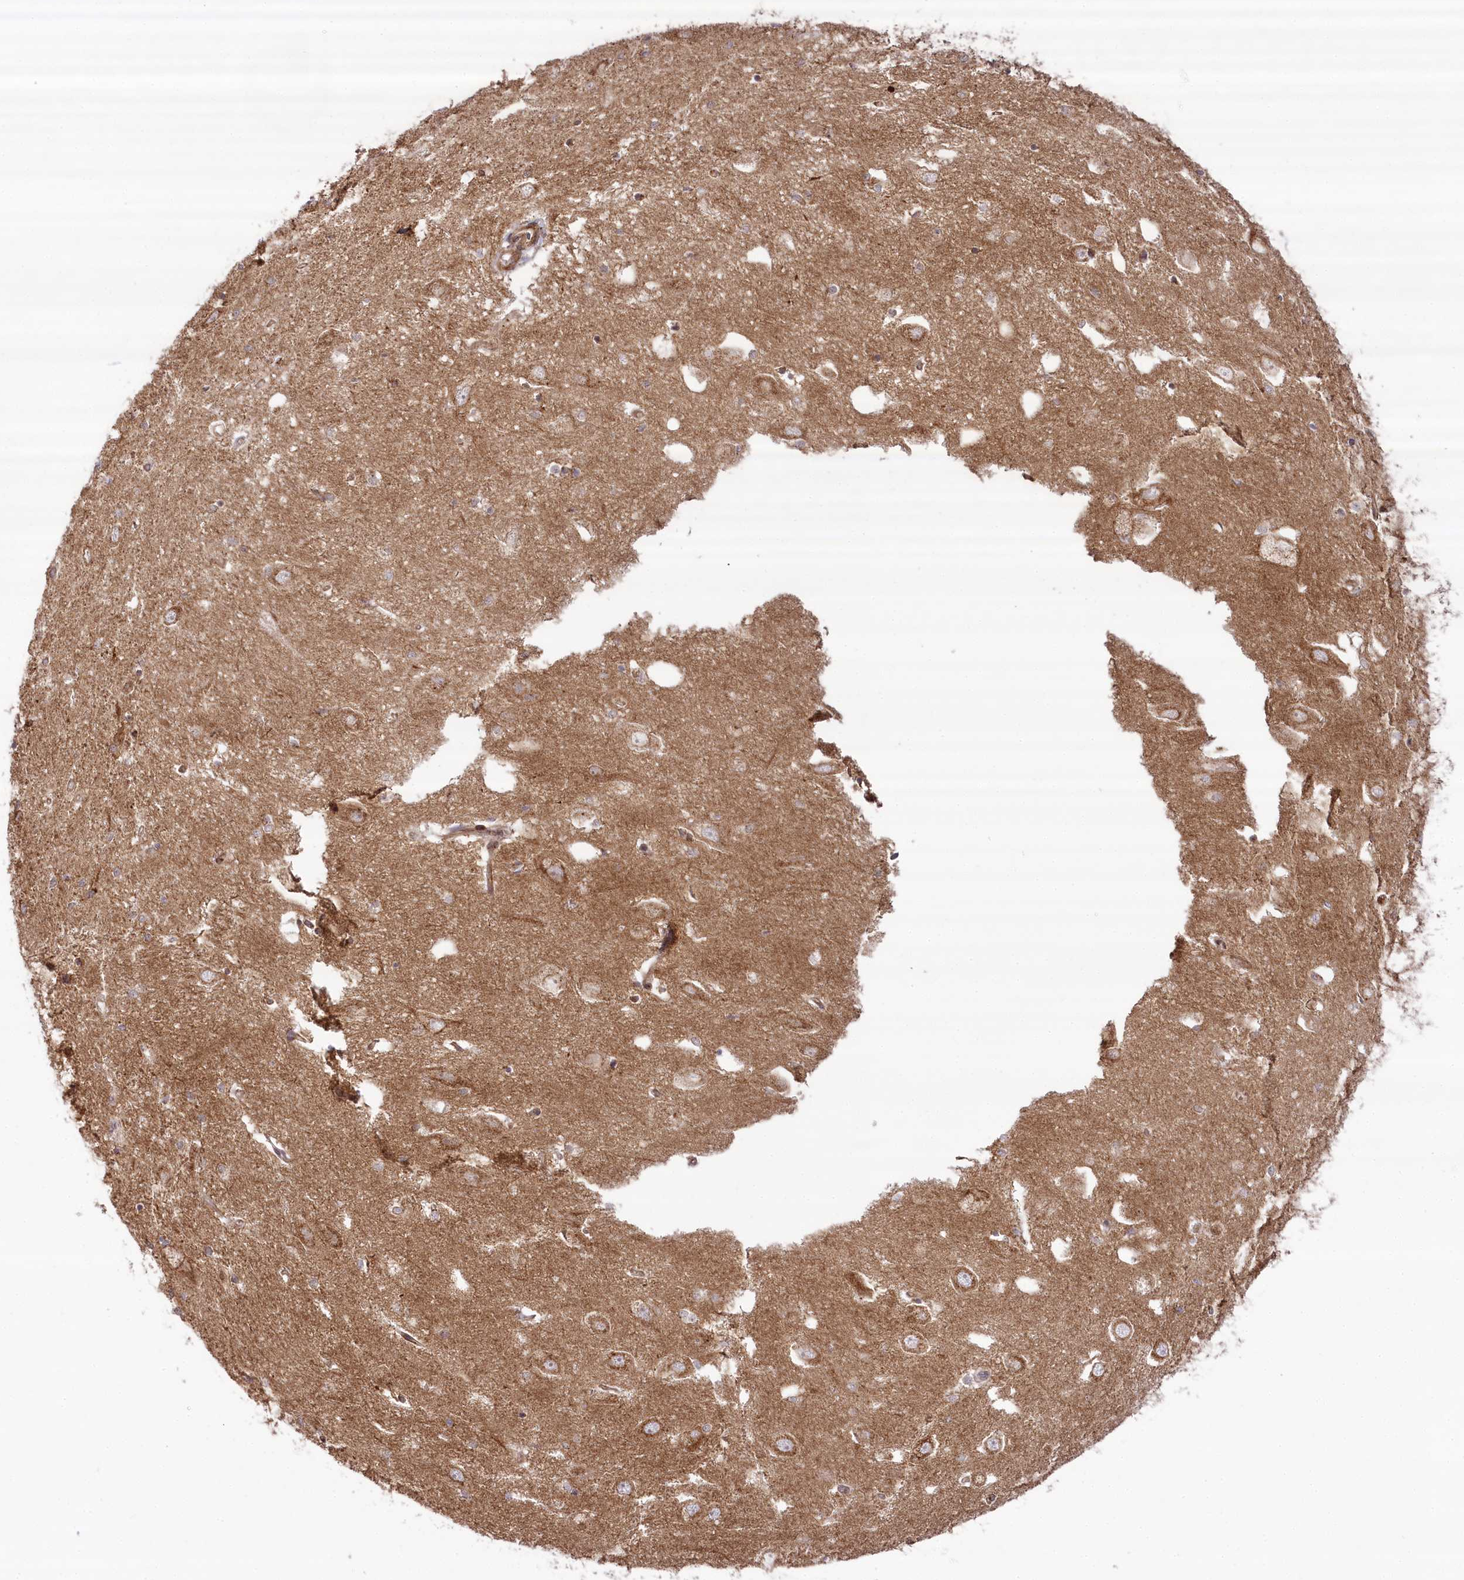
{"staining": {"intensity": "moderate", "quantity": "<25%", "location": "cytoplasmic/membranous"}, "tissue": "hippocampus", "cell_type": "Glial cells", "image_type": "normal", "snomed": [{"axis": "morphology", "description": "Normal tissue, NOS"}, {"axis": "topography", "description": "Hippocampus"}], "caption": "Protein staining exhibits moderate cytoplasmic/membranous staining in about <25% of glial cells in normal hippocampus. The staining was performed using DAB (3,3'-diaminobenzidine) to visualize the protein expression in brown, while the nuclei were stained in blue with hematoxylin (Magnification: 20x).", "gene": "CCDC91", "patient": {"sex": "female", "age": 64}}